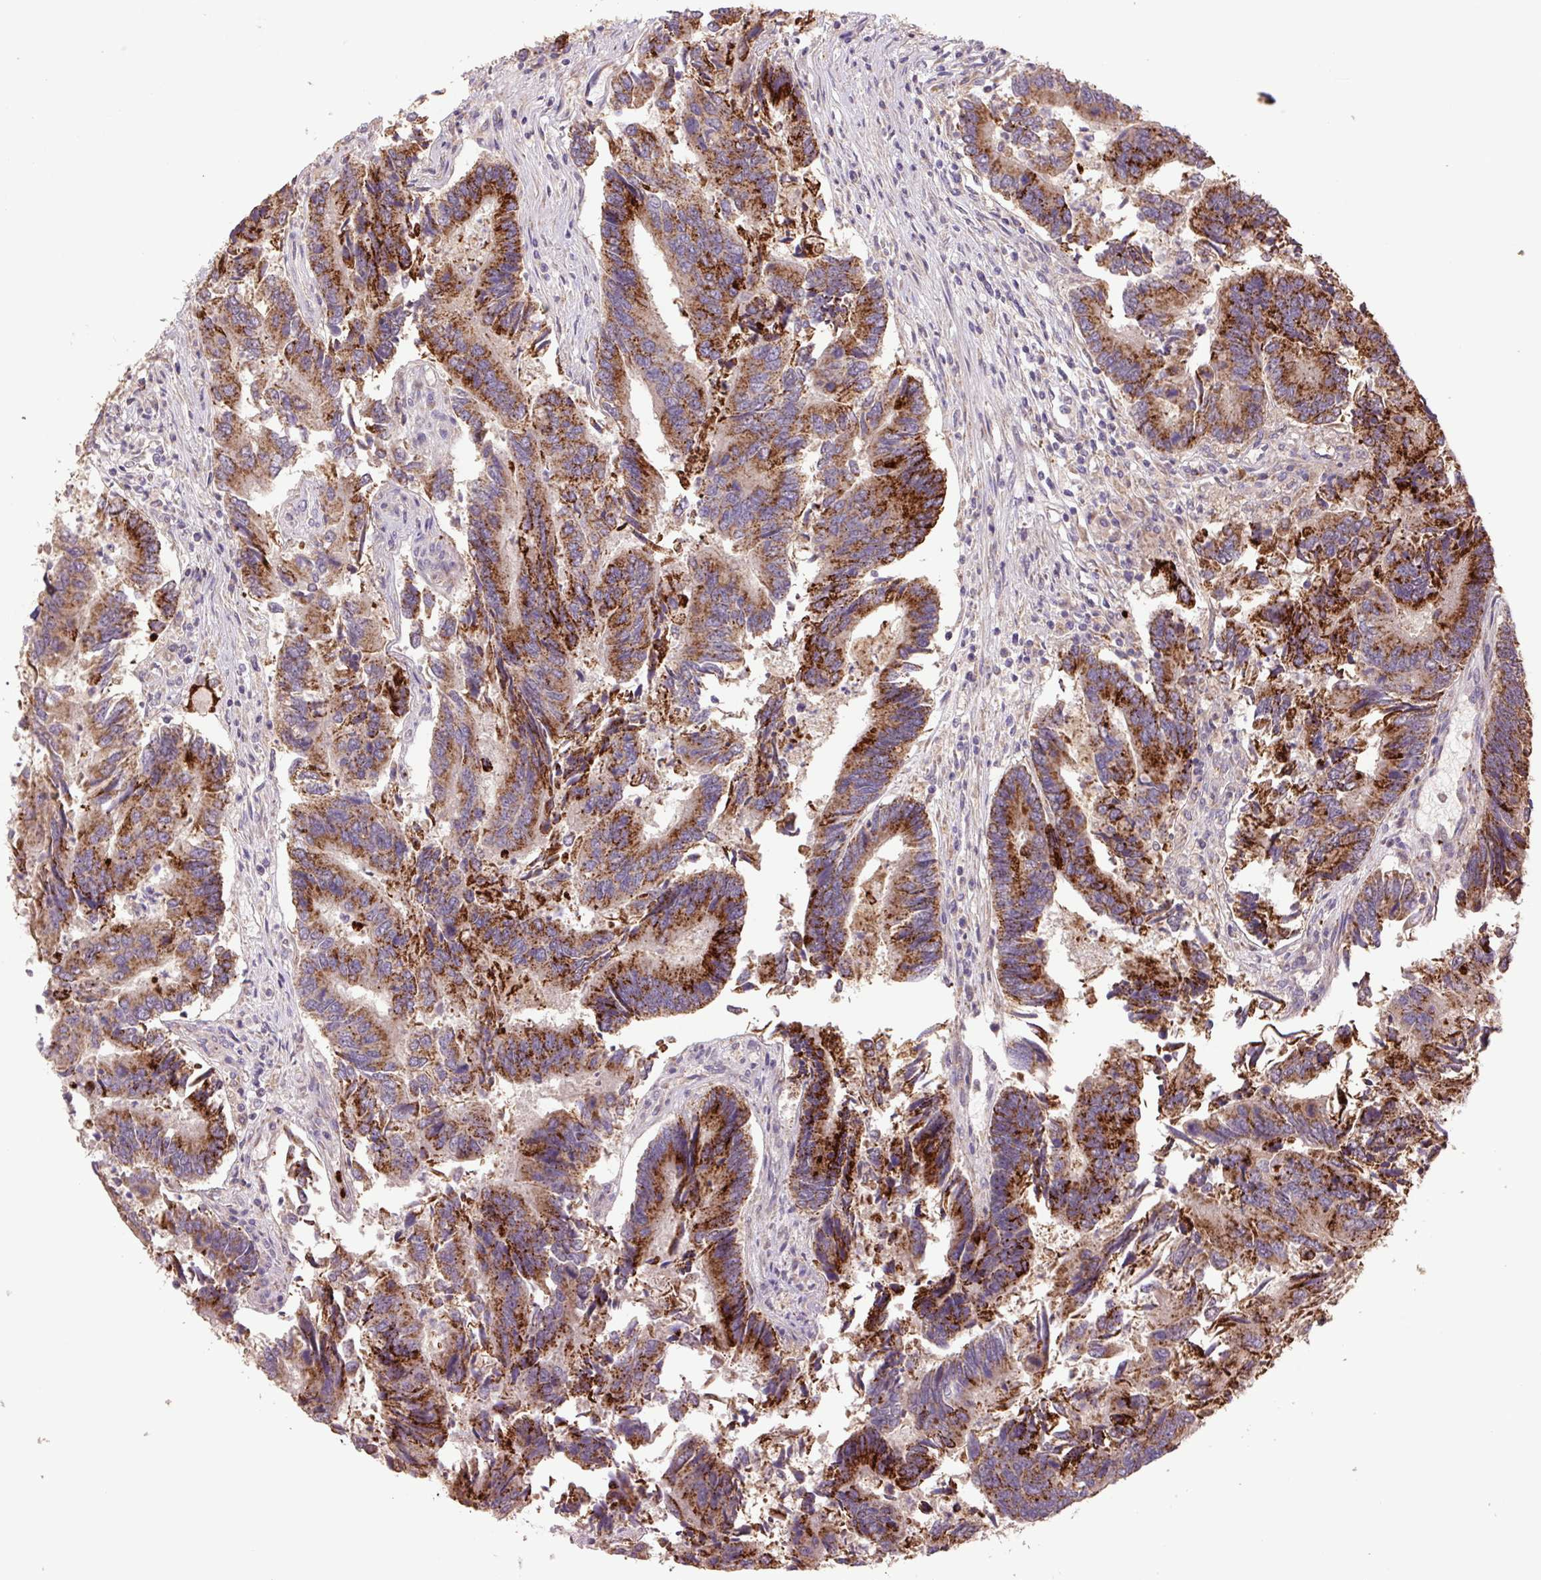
{"staining": {"intensity": "strong", "quantity": ">75%", "location": "cytoplasmic/membranous"}, "tissue": "colorectal cancer", "cell_type": "Tumor cells", "image_type": "cancer", "snomed": [{"axis": "morphology", "description": "Adenocarcinoma, NOS"}, {"axis": "topography", "description": "Colon"}], "caption": "Protein positivity by IHC reveals strong cytoplasmic/membranous staining in approximately >75% of tumor cells in adenocarcinoma (colorectal).", "gene": "TMEM160", "patient": {"sex": "female", "age": 67}}